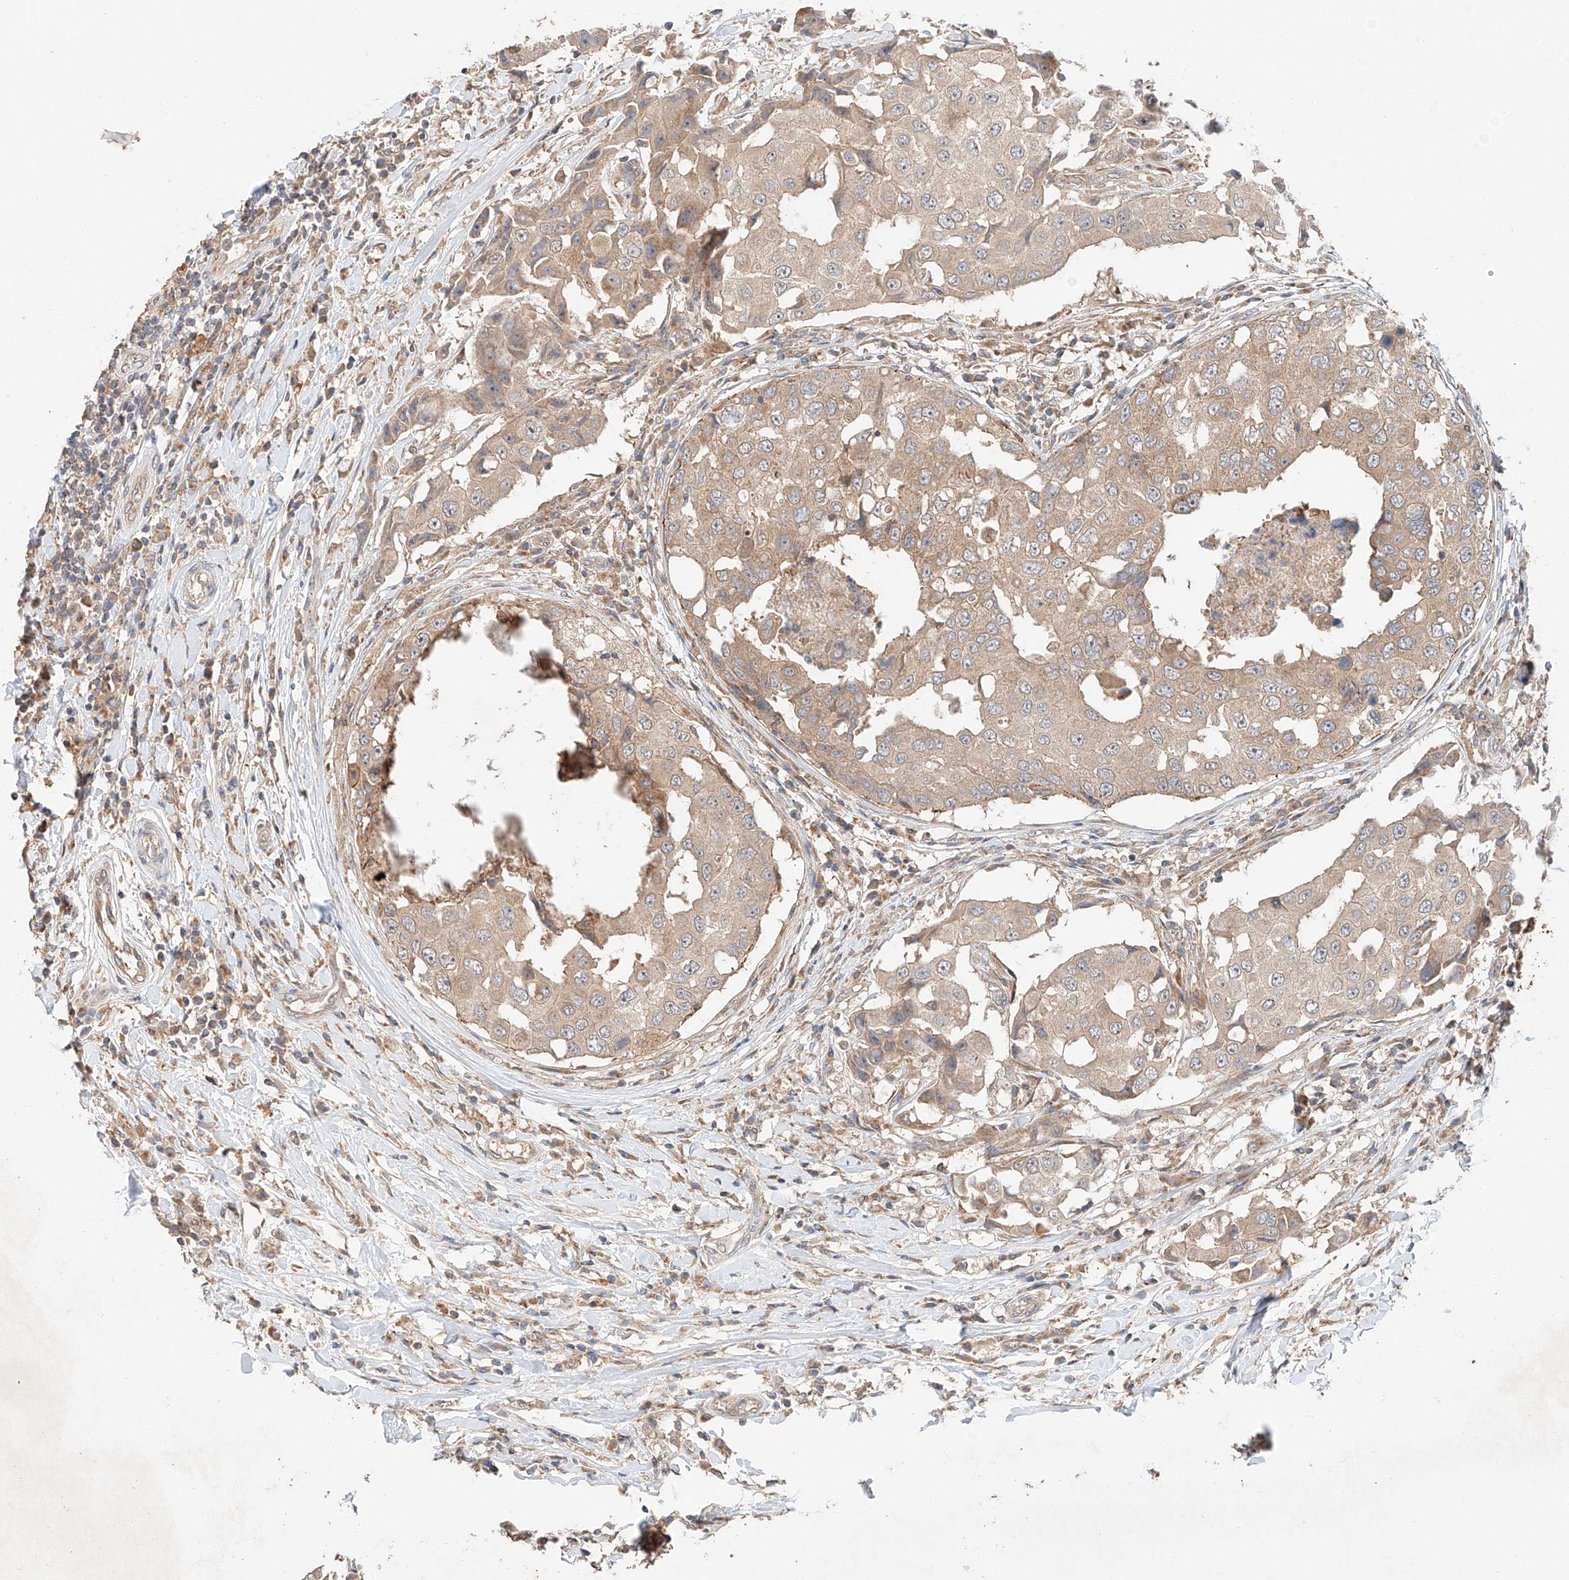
{"staining": {"intensity": "weak", "quantity": ">75%", "location": "cytoplasmic/membranous"}, "tissue": "breast cancer", "cell_type": "Tumor cells", "image_type": "cancer", "snomed": [{"axis": "morphology", "description": "Duct carcinoma"}, {"axis": "topography", "description": "Breast"}], "caption": "This is a photomicrograph of immunohistochemistry staining of breast cancer, which shows weak expression in the cytoplasmic/membranous of tumor cells.", "gene": "XPNPEP1", "patient": {"sex": "female", "age": 27}}